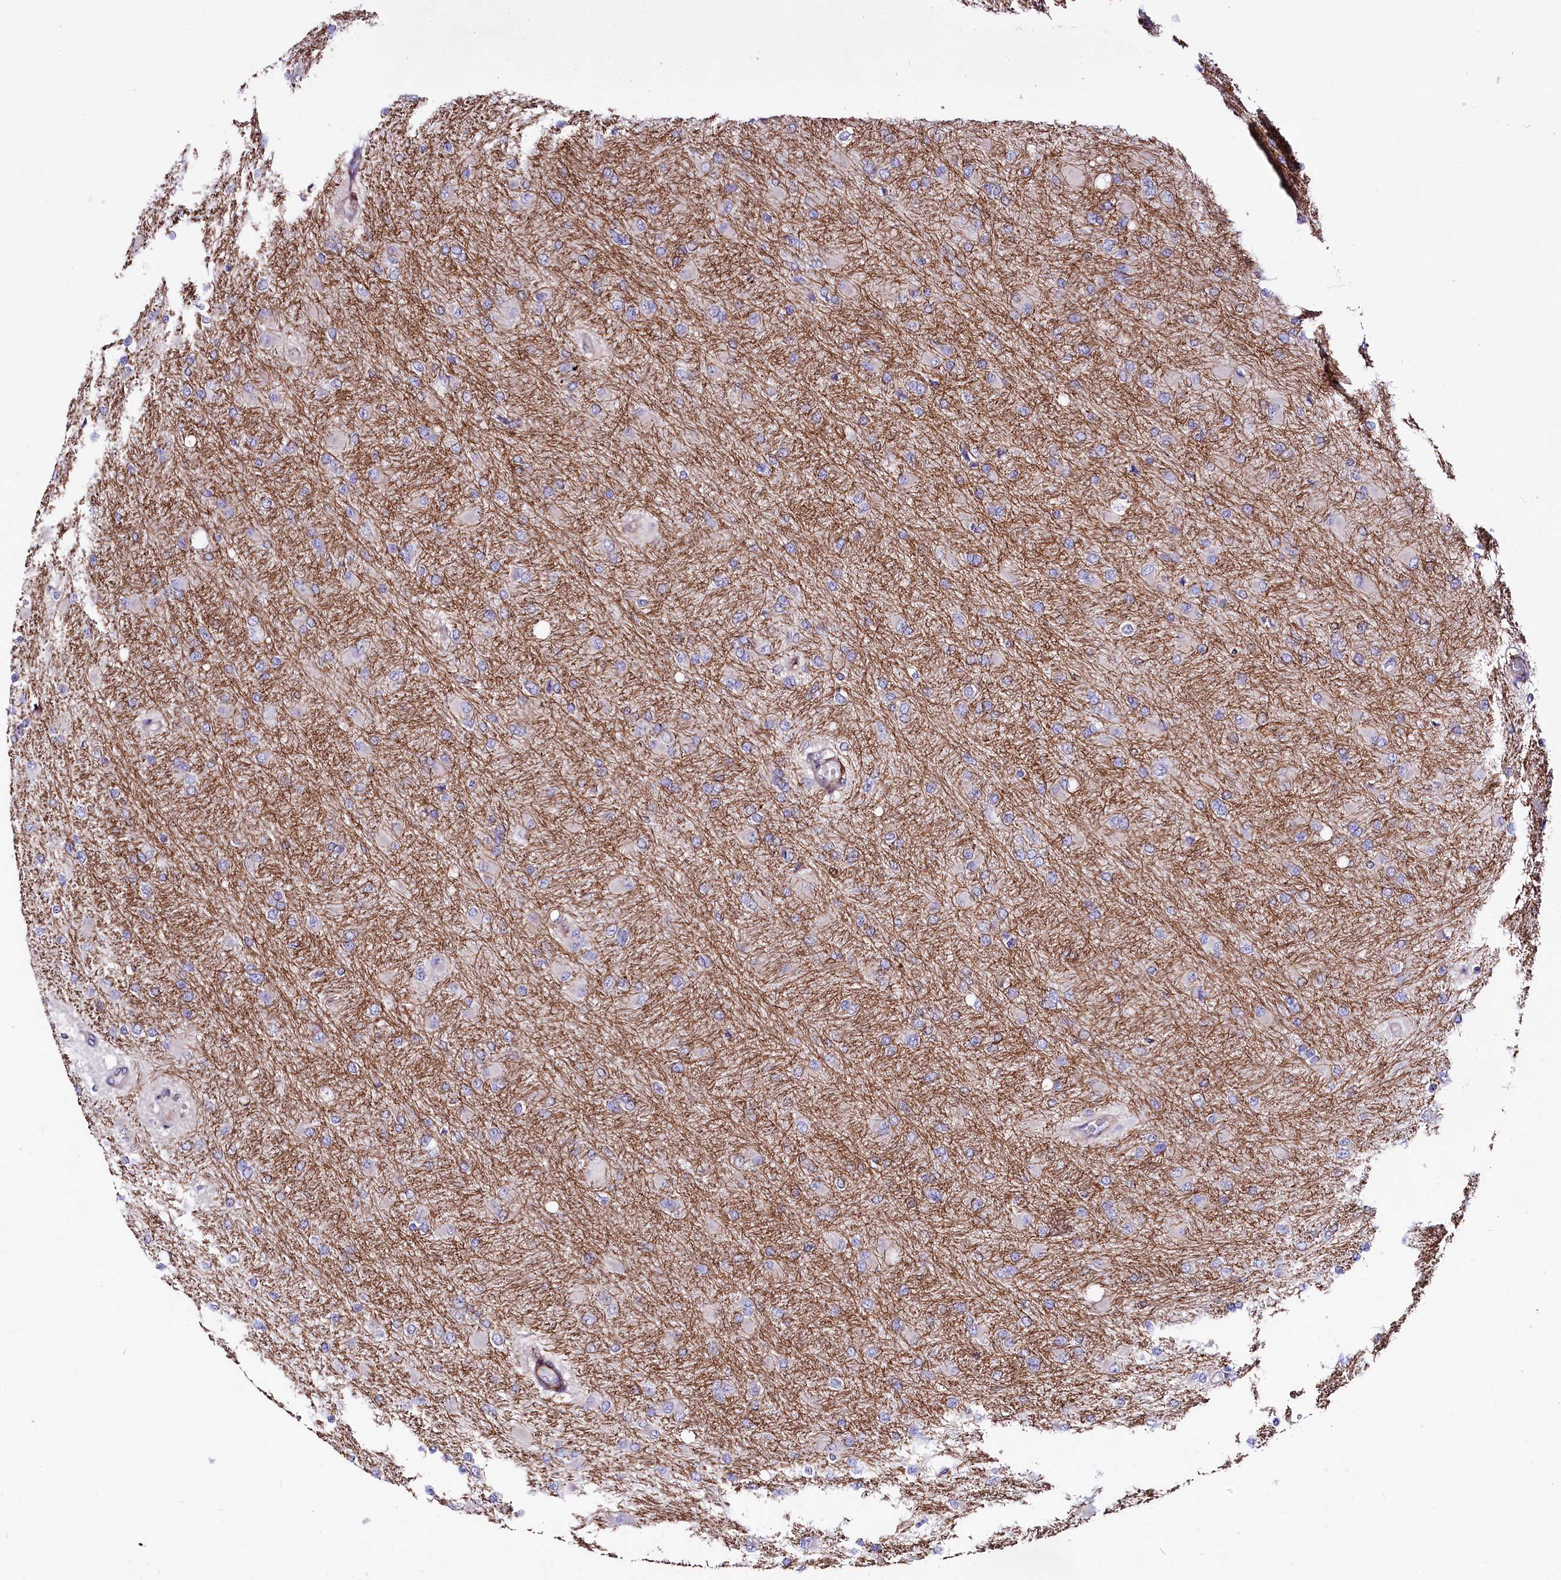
{"staining": {"intensity": "negative", "quantity": "none", "location": "none"}, "tissue": "glioma", "cell_type": "Tumor cells", "image_type": "cancer", "snomed": [{"axis": "morphology", "description": "Glioma, malignant, High grade"}, {"axis": "topography", "description": "Cerebral cortex"}], "caption": "IHC histopathology image of neoplastic tissue: glioma stained with DAB demonstrates no significant protein staining in tumor cells.", "gene": "FCHSD2", "patient": {"sex": "female", "age": 36}}